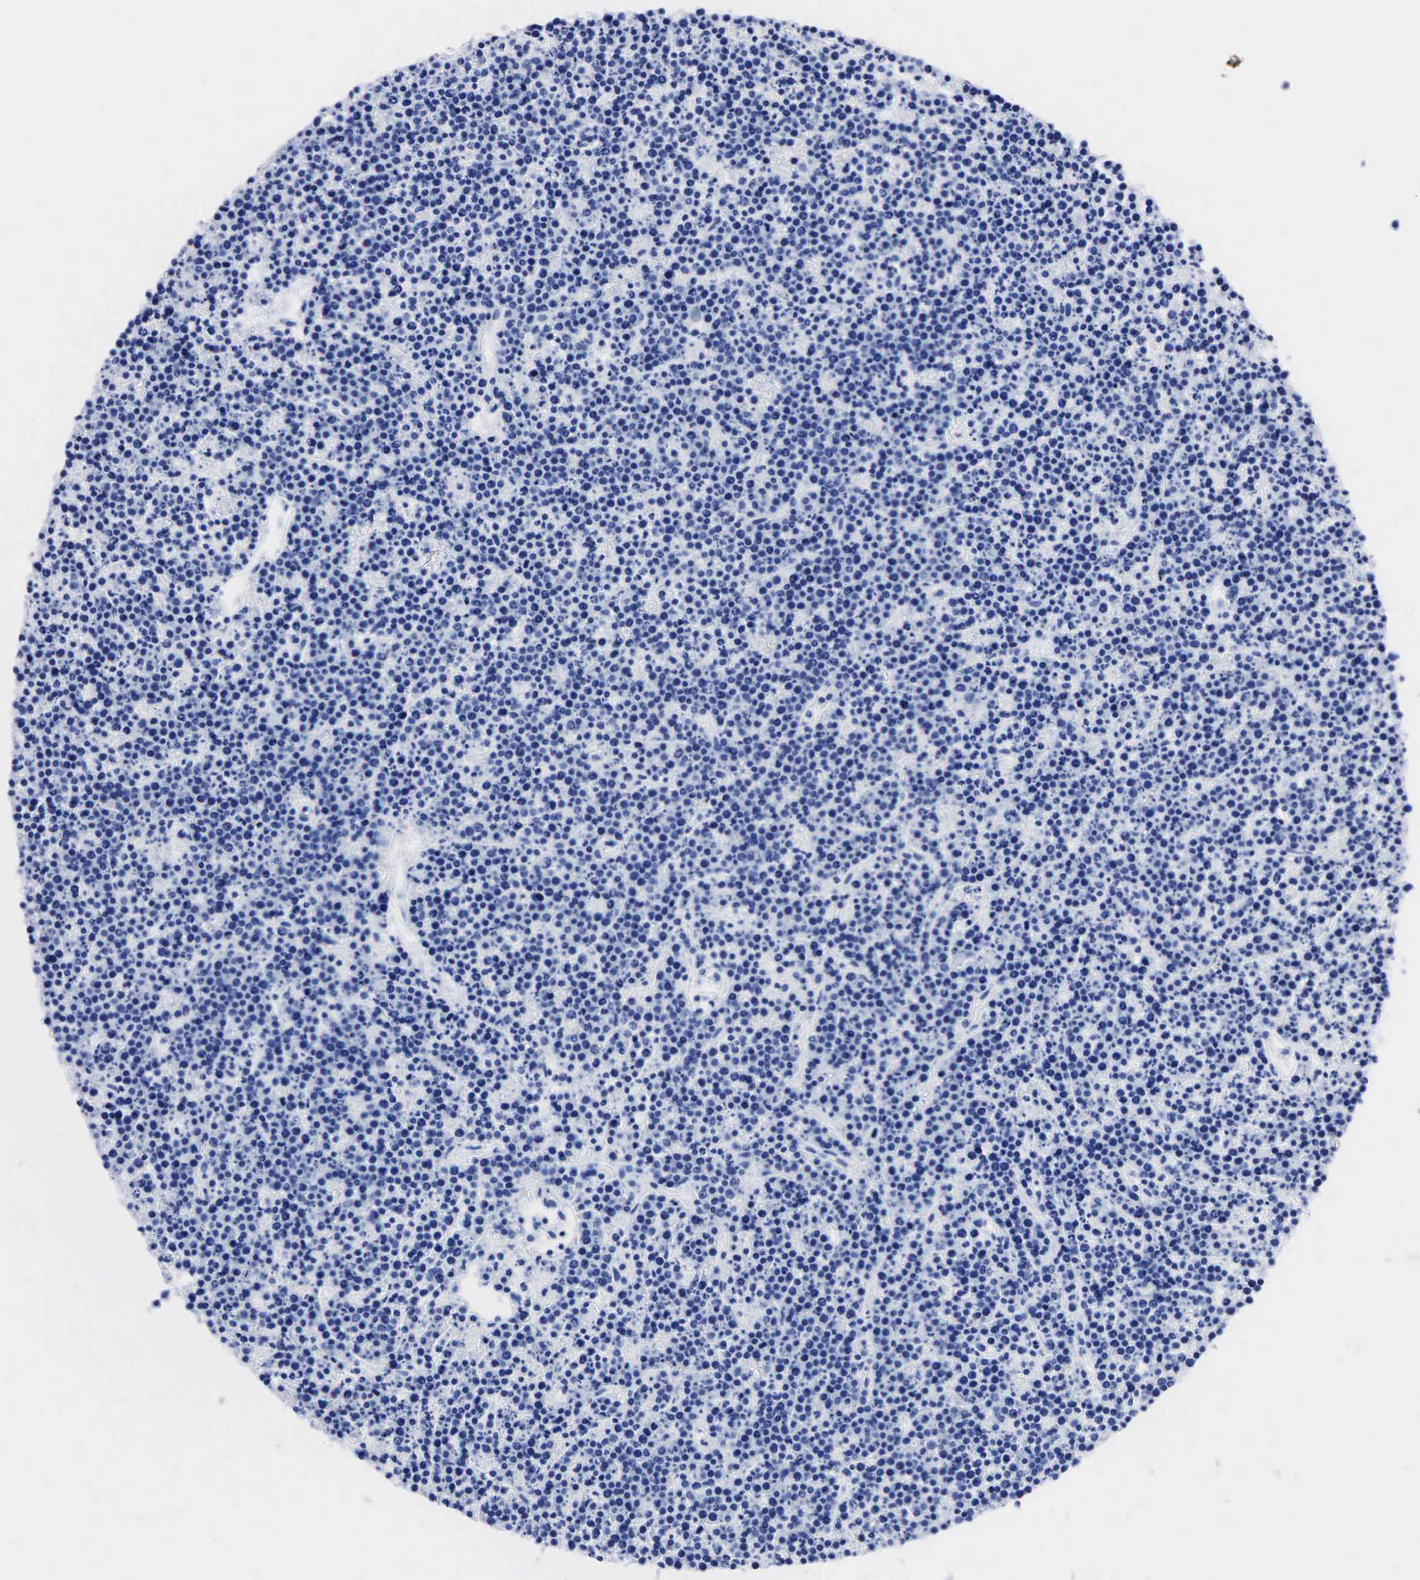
{"staining": {"intensity": "negative", "quantity": "none", "location": "none"}, "tissue": "lymphoma", "cell_type": "Tumor cells", "image_type": "cancer", "snomed": [{"axis": "morphology", "description": "Malignant lymphoma, non-Hodgkin's type, High grade"}, {"axis": "topography", "description": "Ovary"}], "caption": "Image shows no protein positivity in tumor cells of lymphoma tissue.", "gene": "NKX2-1", "patient": {"sex": "female", "age": 56}}